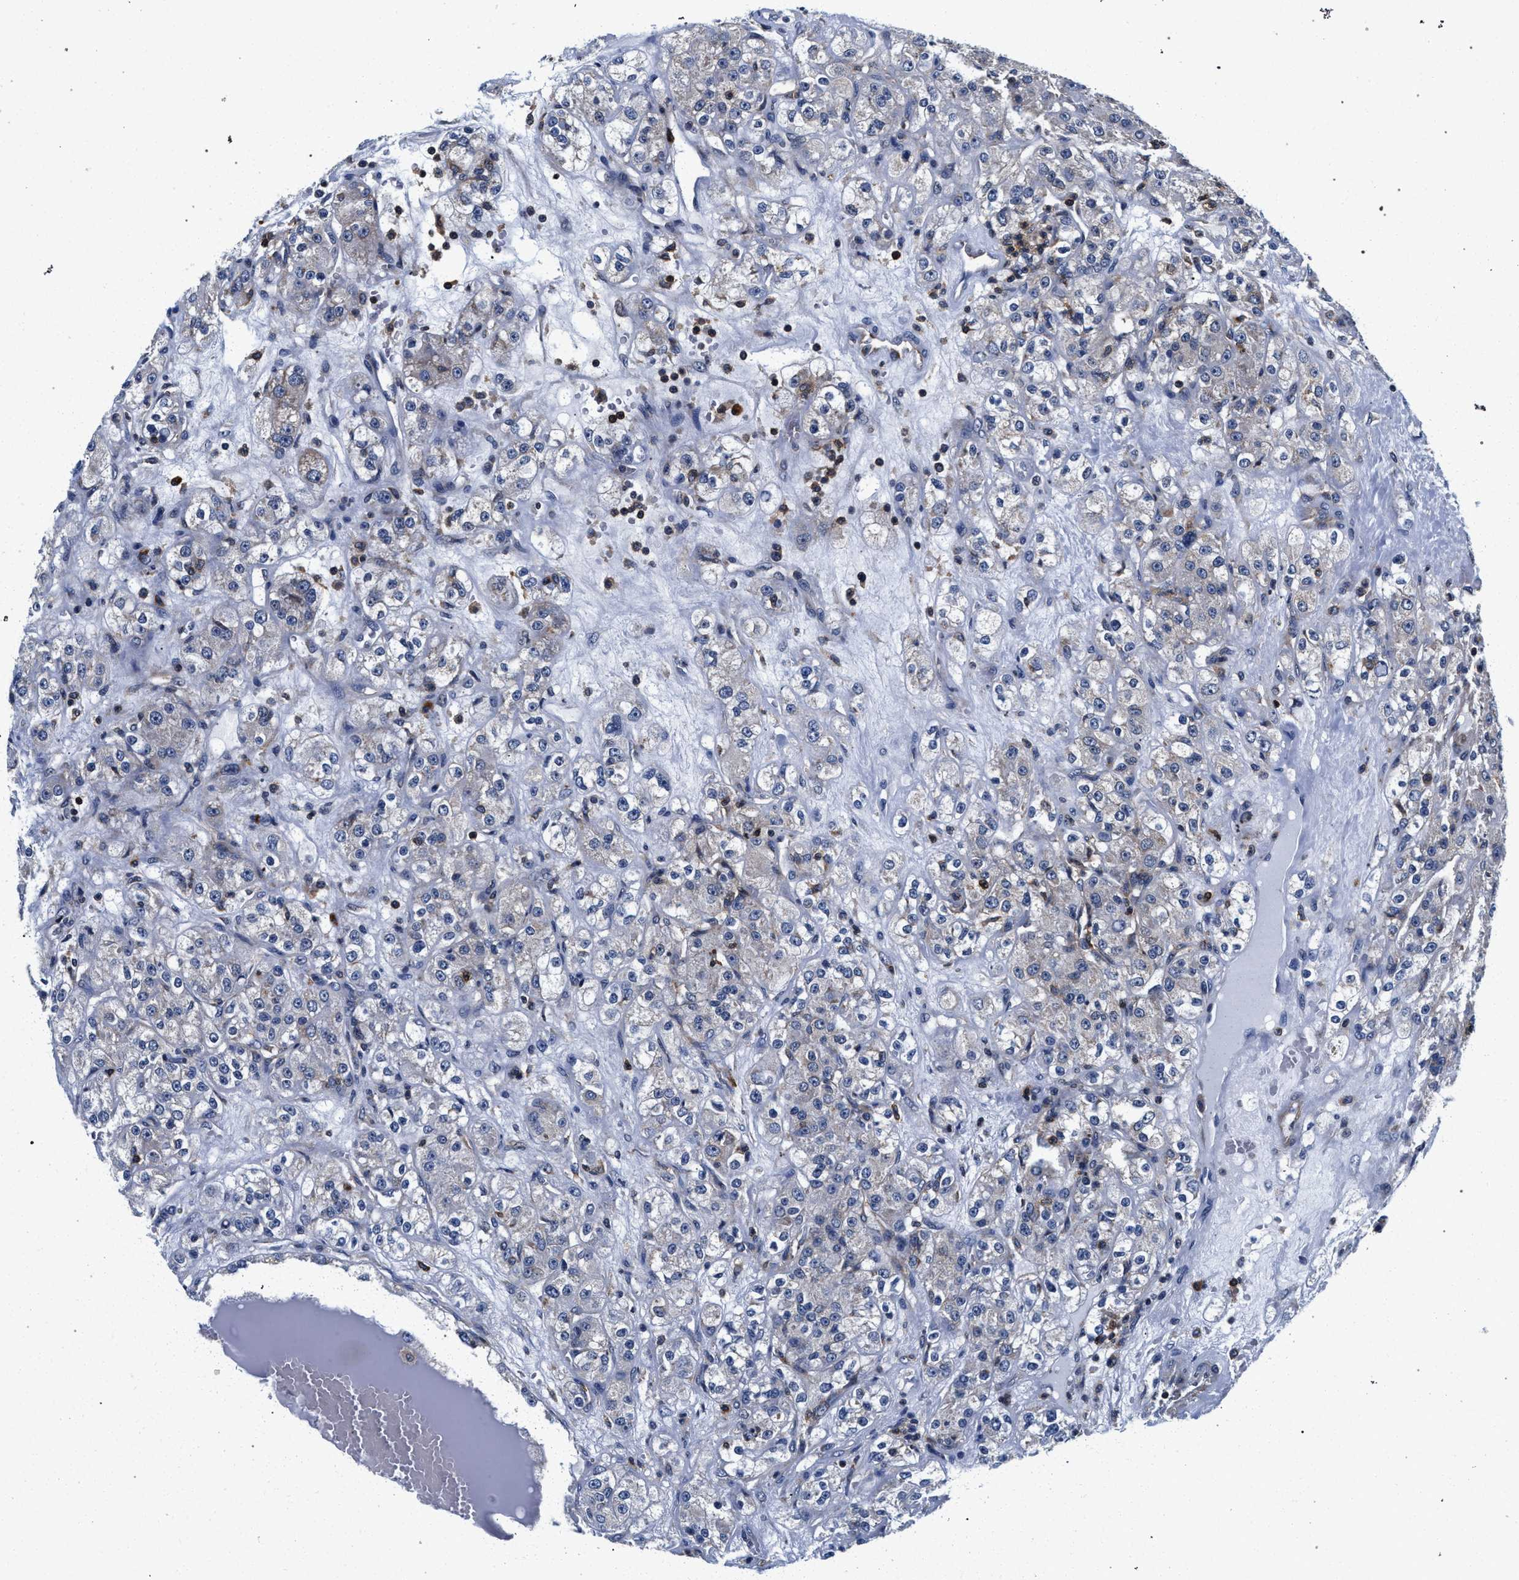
{"staining": {"intensity": "negative", "quantity": "none", "location": "none"}, "tissue": "renal cancer", "cell_type": "Tumor cells", "image_type": "cancer", "snomed": [{"axis": "morphology", "description": "Normal tissue, NOS"}, {"axis": "morphology", "description": "Adenocarcinoma, NOS"}, {"axis": "topography", "description": "Kidney"}], "caption": "Immunohistochemistry photomicrograph of neoplastic tissue: renal cancer (adenocarcinoma) stained with DAB exhibits no significant protein positivity in tumor cells. (DAB (3,3'-diaminobenzidine) immunohistochemistry visualized using brightfield microscopy, high magnification).", "gene": "LASP1", "patient": {"sex": "male", "age": 61}}